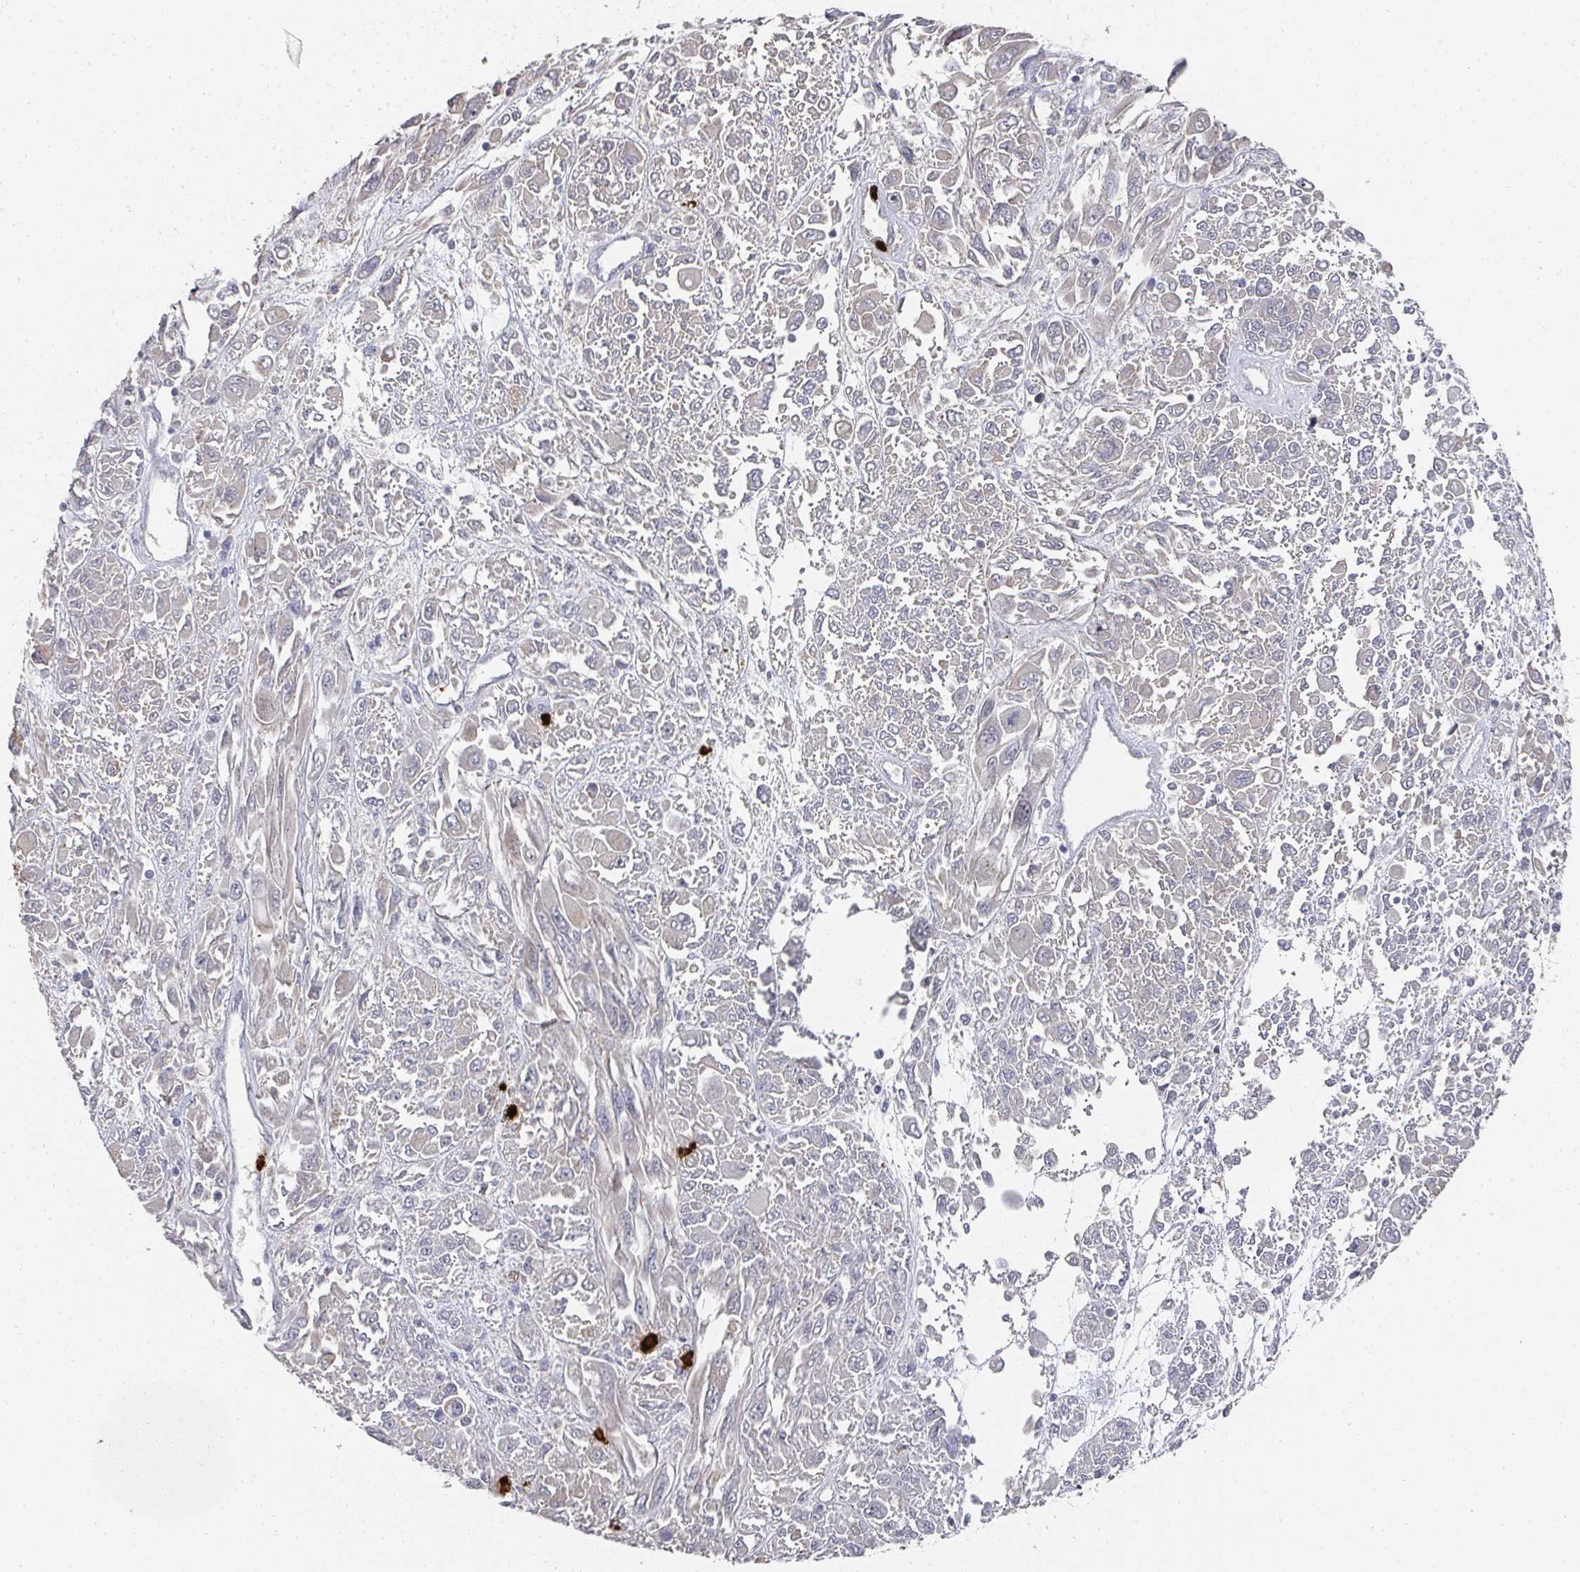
{"staining": {"intensity": "moderate", "quantity": "<25%", "location": "cytoplasmic/membranous"}, "tissue": "melanoma", "cell_type": "Tumor cells", "image_type": "cancer", "snomed": [{"axis": "morphology", "description": "Malignant melanoma, NOS"}, {"axis": "topography", "description": "Skin"}], "caption": "Immunohistochemistry (IHC) (DAB (3,3'-diaminobenzidine)) staining of melanoma displays moderate cytoplasmic/membranous protein positivity in approximately <25% of tumor cells.", "gene": "CAMP", "patient": {"sex": "female", "age": 91}}